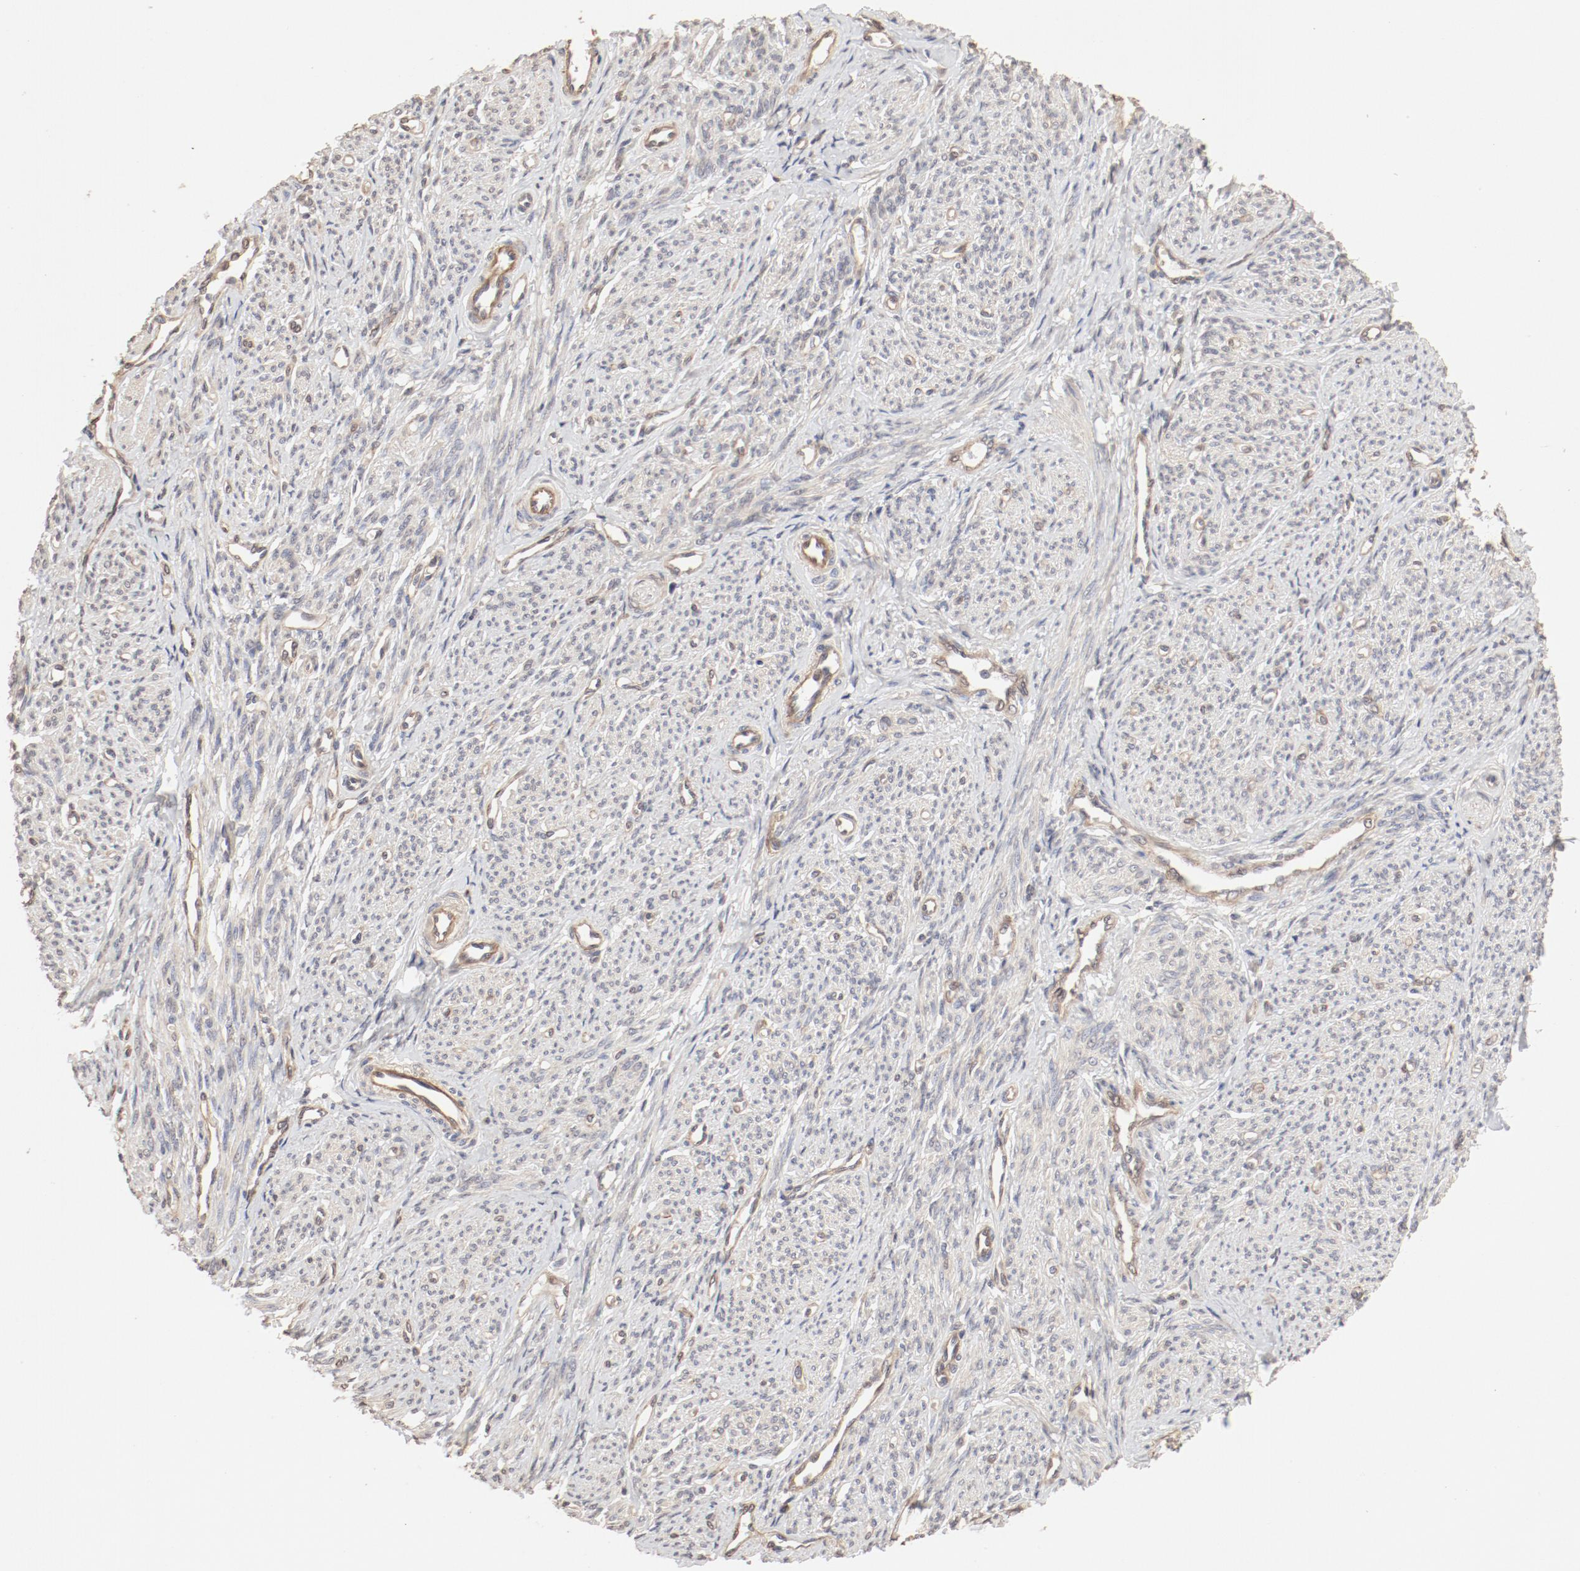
{"staining": {"intensity": "weak", "quantity": ">75%", "location": "cytoplasmic/membranous"}, "tissue": "smooth muscle", "cell_type": "Smooth muscle cells", "image_type": "normal", "snomed": [{"axis": "morphology", "description": "Normal tissue, NOS"}, {"axis": "topography", "description": "Smooth muscle"}], "caption": "This photomicrograph exhibits unremarkable smooth muscle stained with immunohistochemistry to label a protein in brown. The cytoplasmic/membranous of smooth muscle cells show weak positivity for the protein. Nuclei are counter-stained blue.", "gene": "IL3RA", "patient": {"sex": "female", "age": 65}}